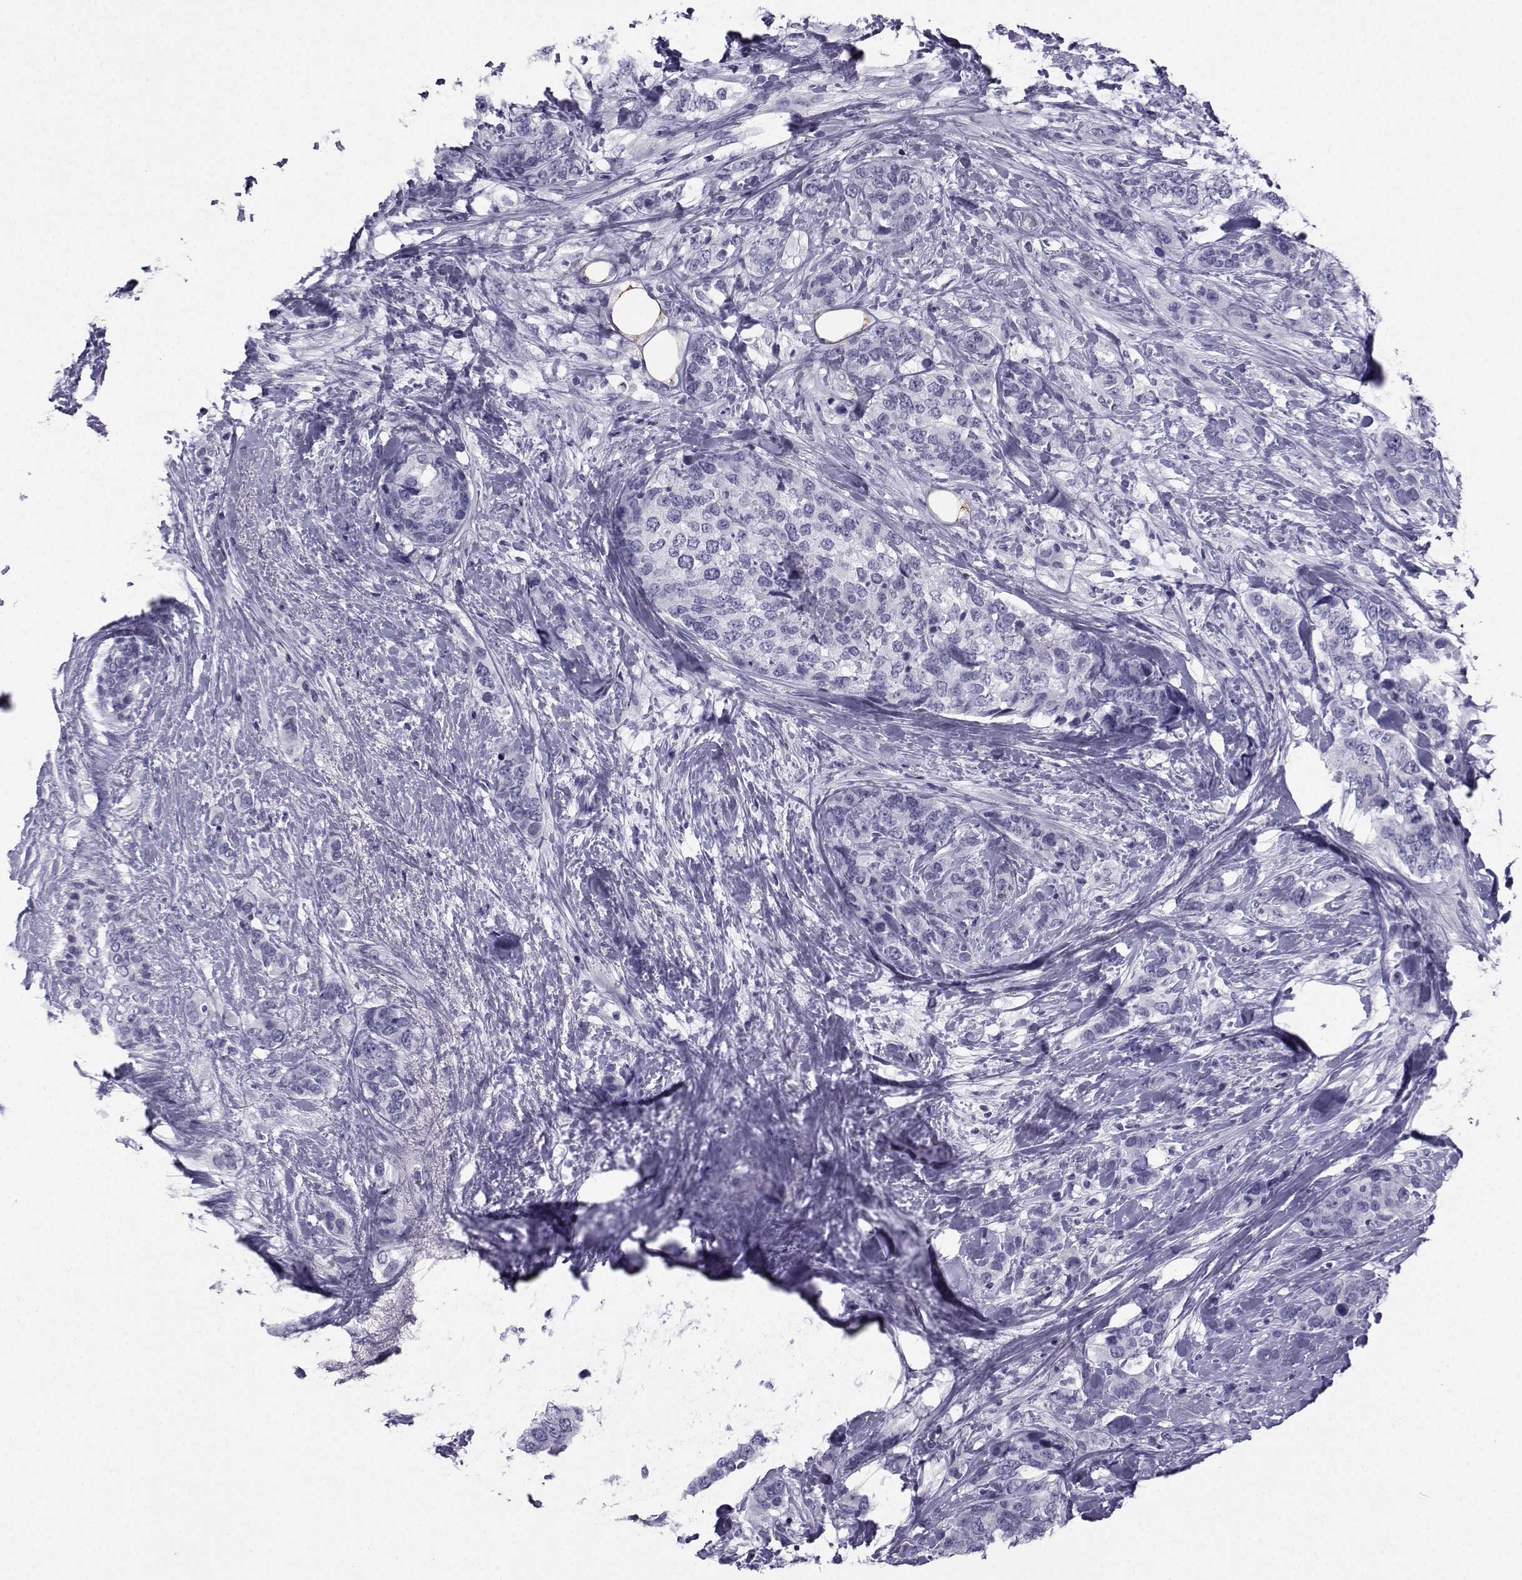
{"staining": {"intensity": "negative", "quantity": "none", "location": "none"}, "tissue": "breast cancer", "cell_type": "Tumor cells", "image_type": "cancer", "snomed": [{"axis": "morphology", "description": "Lobular carcinoma"}, {"axis": "topography", "description": "Breast"}], "caption": "Immunohistochemistry (IHC) of breast lobular carcinoma demonstrates no expression in tumor cells.", "gene": "SPANXD", "patient": {"sex": "female", "age": 59}}